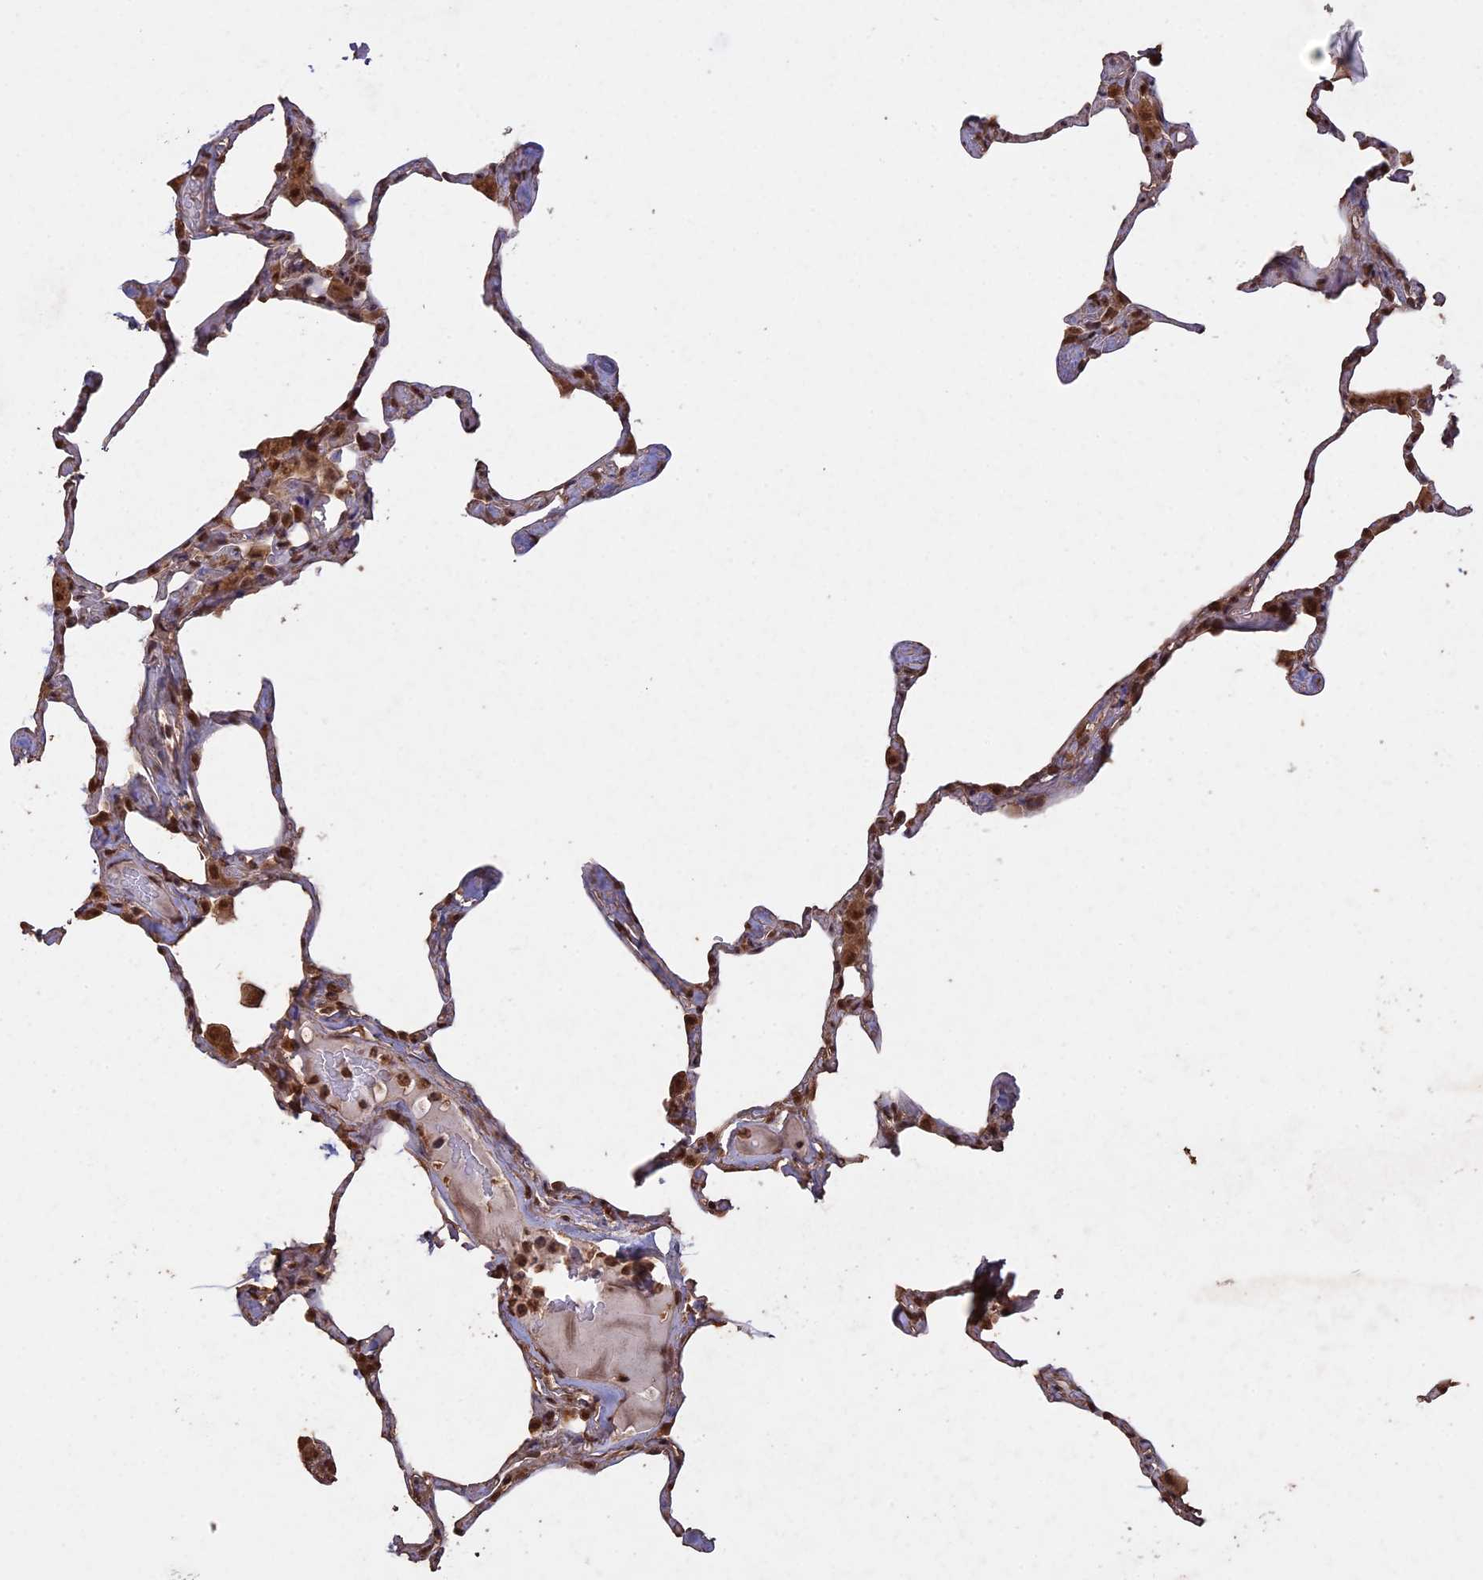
{"staining": {"intensity": "moderate", "quantity": "25%-75%", "location": "cytoplasmic/membranous,nuclear"}, "tissue": "lung", "cell_type": "Alveolar cells", "image_type": "normal", "snomed": [{"axis": "morphology", "description": "Normal tissue, NOS"}, {"axis": "topography", "description": "Lung"}], "caption": "Benign lung shows moderate cytoplasmic/membranous,nuclear positivity in about 25%-75% of alveolar cells, visualized by immunohistochemistry.", "gene": "PSMC6", "patient": {"sex": "male", "age": 65}}